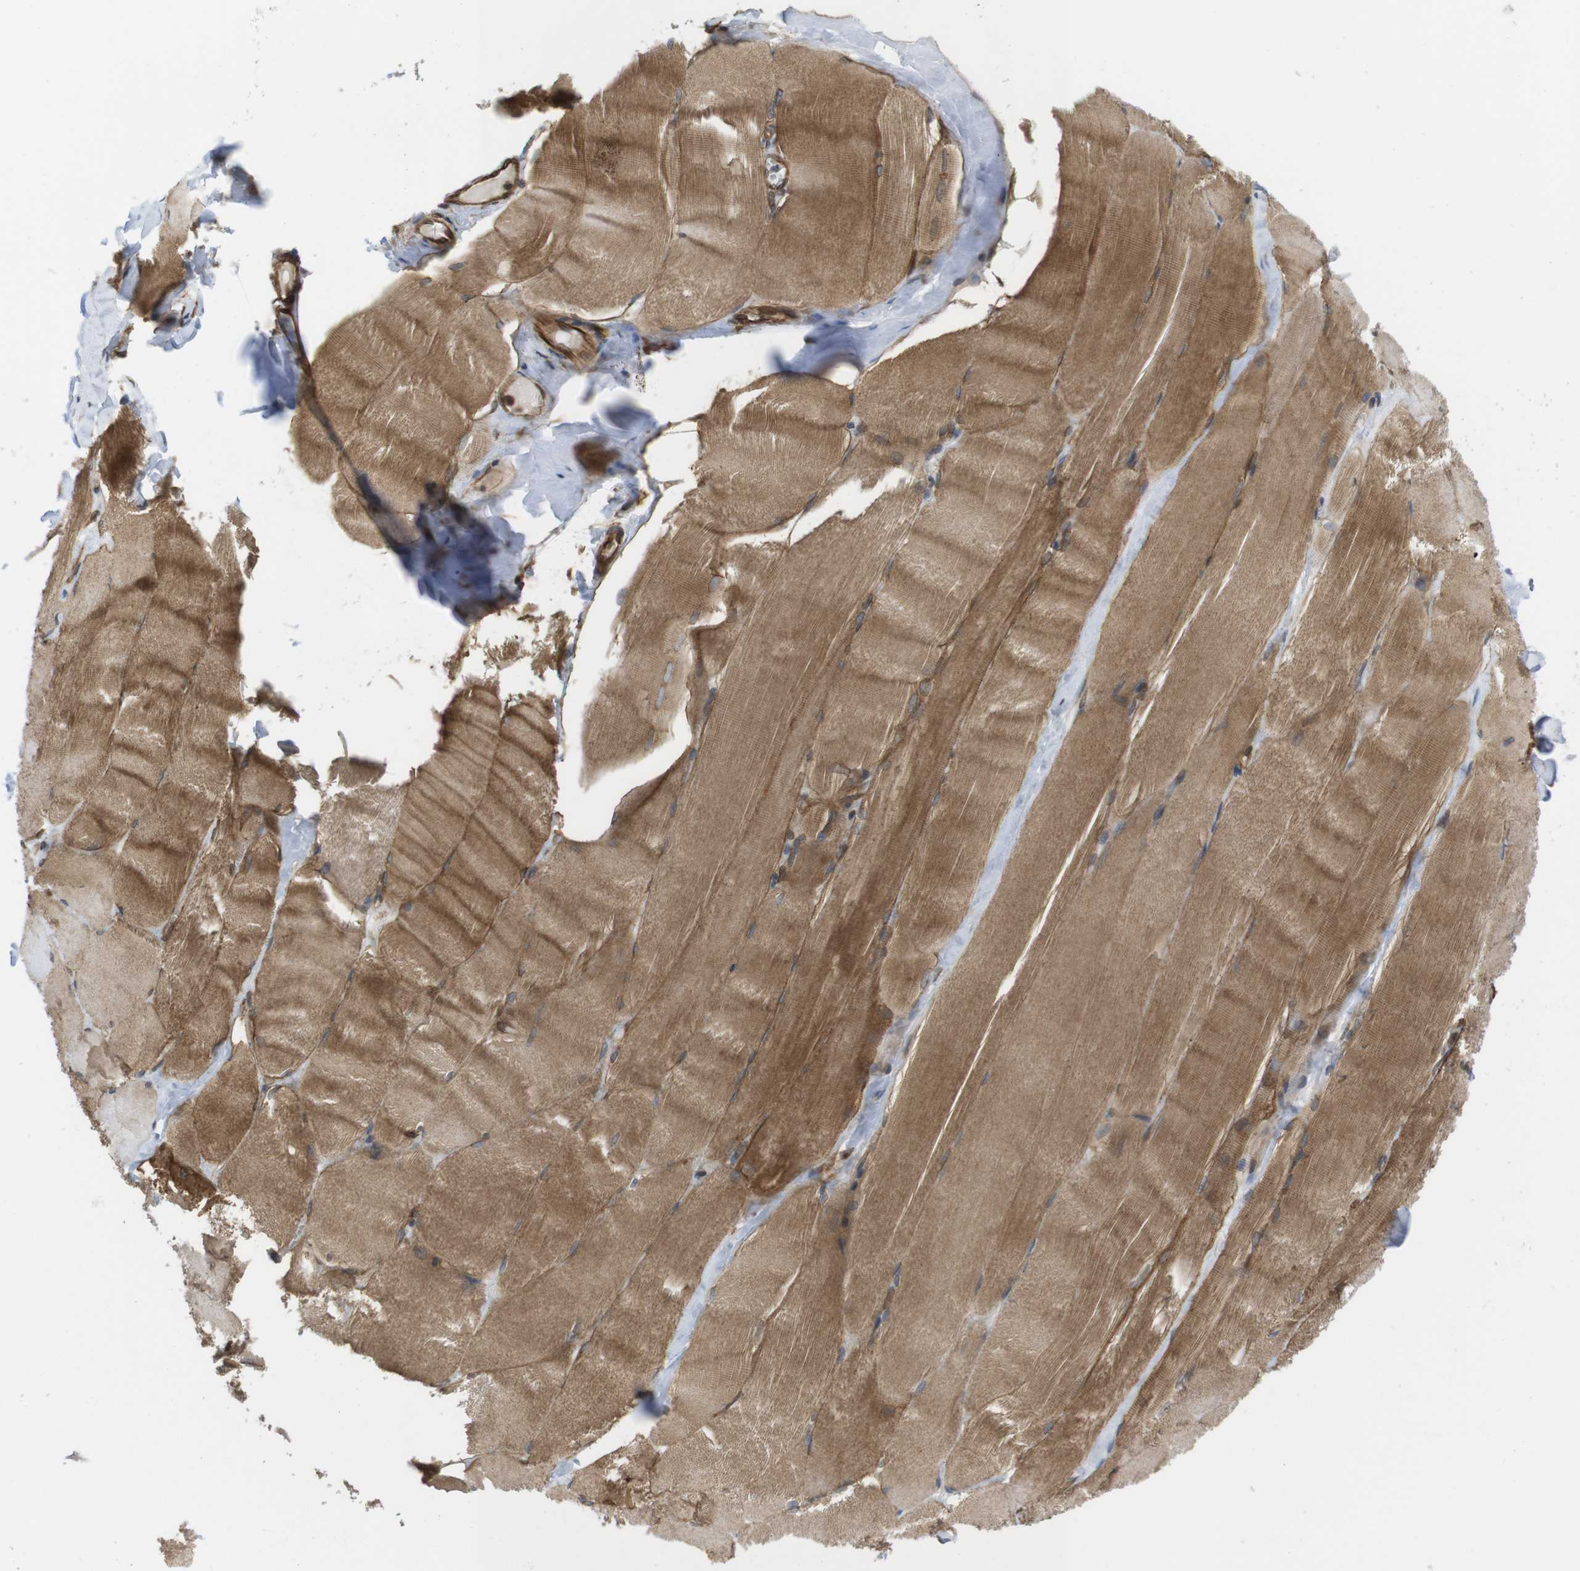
{"staining": {"intensity": "moderate", "quantity": ">75%", "location": "cytoplasmic/membranous"}, "tissue": "skeletal muscle", "cell_type": "Myocytes", "image_type": "normal", "snomed": [{"axis": "morphology", "description": "Normal tissue, NOS"}, {"axis": "morphology", "description": "Squamous cell carcinoma, NOS"}, {"axis": "topography", "description": "Skeletal muscle"}], "caption": "Protein staining of normal skeletal muscle reveals moderate cytoplasmic/membranous staining in about >75% of myocytes. The staining is performed using DAB (3,3'-diaminobenzidine) brown chromogen to label protein expression. The nuclei are counter-stained blue using hematoxylin.", "gene": "ZDHHC5", "patient": {"sex": "male", "age": 51}}